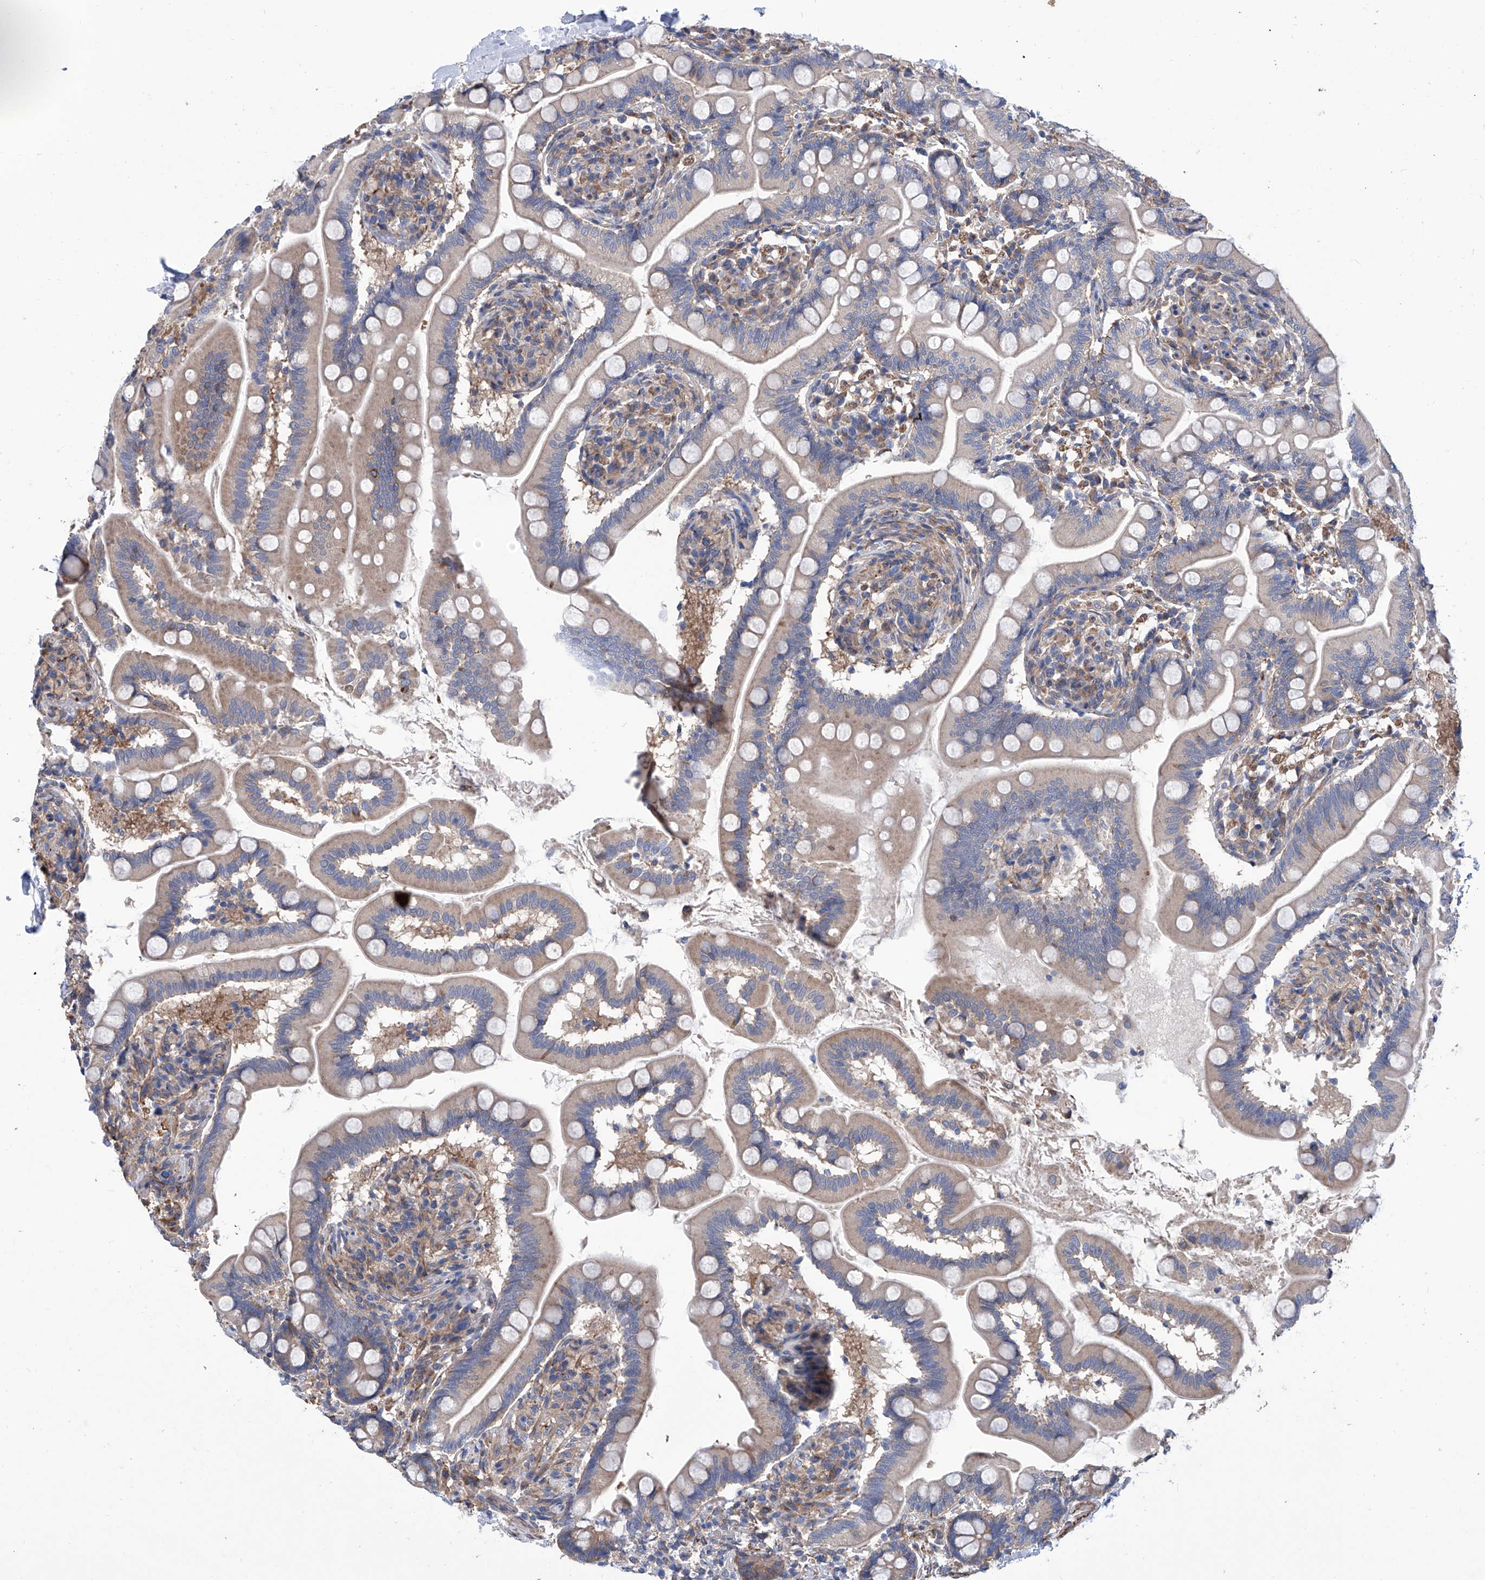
{"staining": {"intensity": "weak", "quantity": "25%-75%", "location": "cytoplasmic/membranous"}, "tissue": "small intestine", "cell_type": "Glandular cells", "image_type": "normal", "snomed": [{"axis": "morphology", "description": "Normal tissue, NOS"}, {"axis": "topography", "description": "Small intestine"}], "caption": "A high-resolution micrograph shows immunohistochemistry staining of benign small intestine, which demonstrates weak cytoplasmic/membranous positivity in about 25%-75% of glandular cells.", "gene": "SMS", "patient": {"sex": "female", "age": 64}}